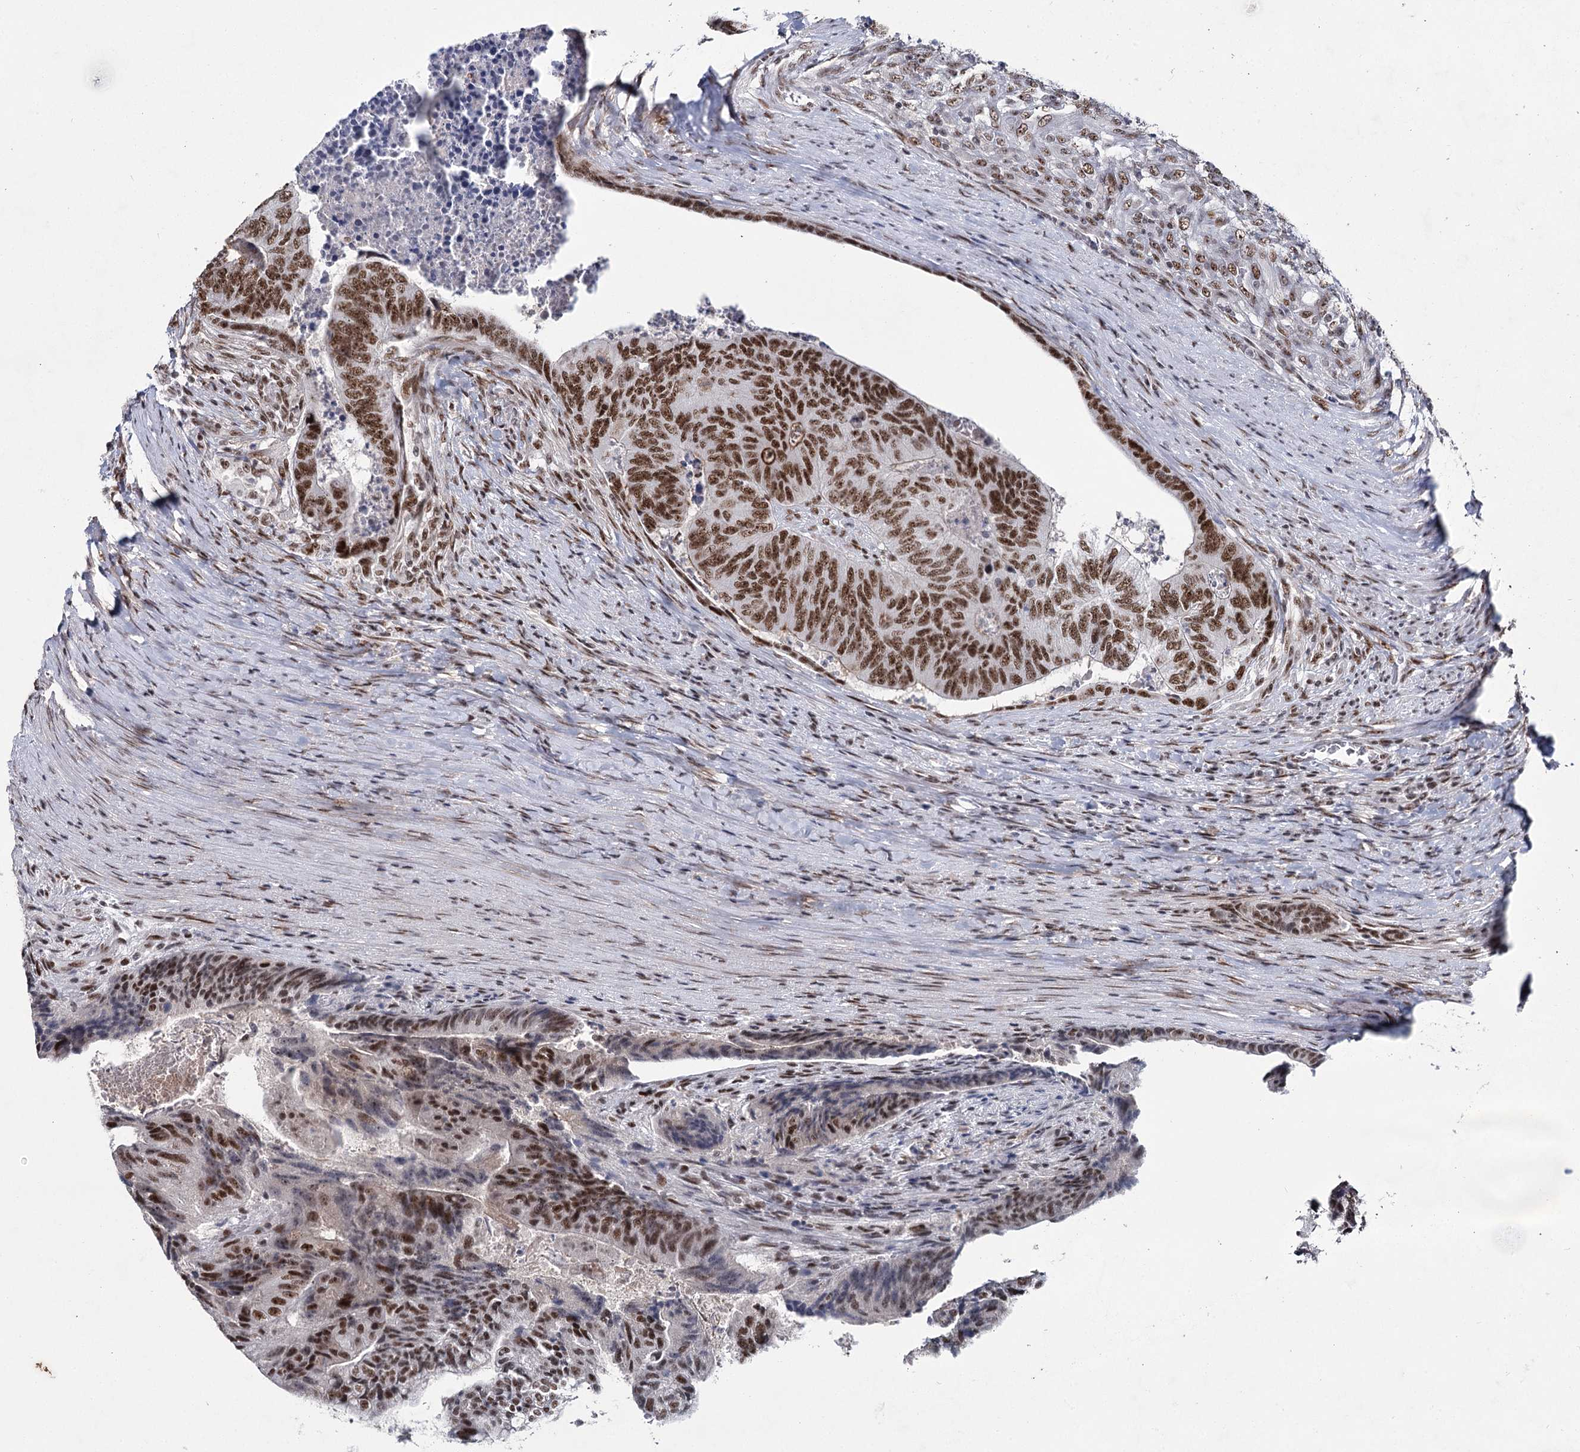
{"staining": {"intensity": "strong", "quantity": ">75%", "location": "nuclear"}, "tissue": "colorectal cancer", "cell_type": "Tumor cells", "image_type": "cancer", "snomed": [{"axis": "morphology", "description": "Adenocarcinoma, NOS"}, {"axis": "topography", "description": "Colon"}], "caption": "Protein analysis of colorectal cancer (adenocarcinoma) tissue displays strong nuclear positivity in about >75% of tumor cells.", "gene": "SCAF8", "patient": {"sex": "female", "age": 67}}